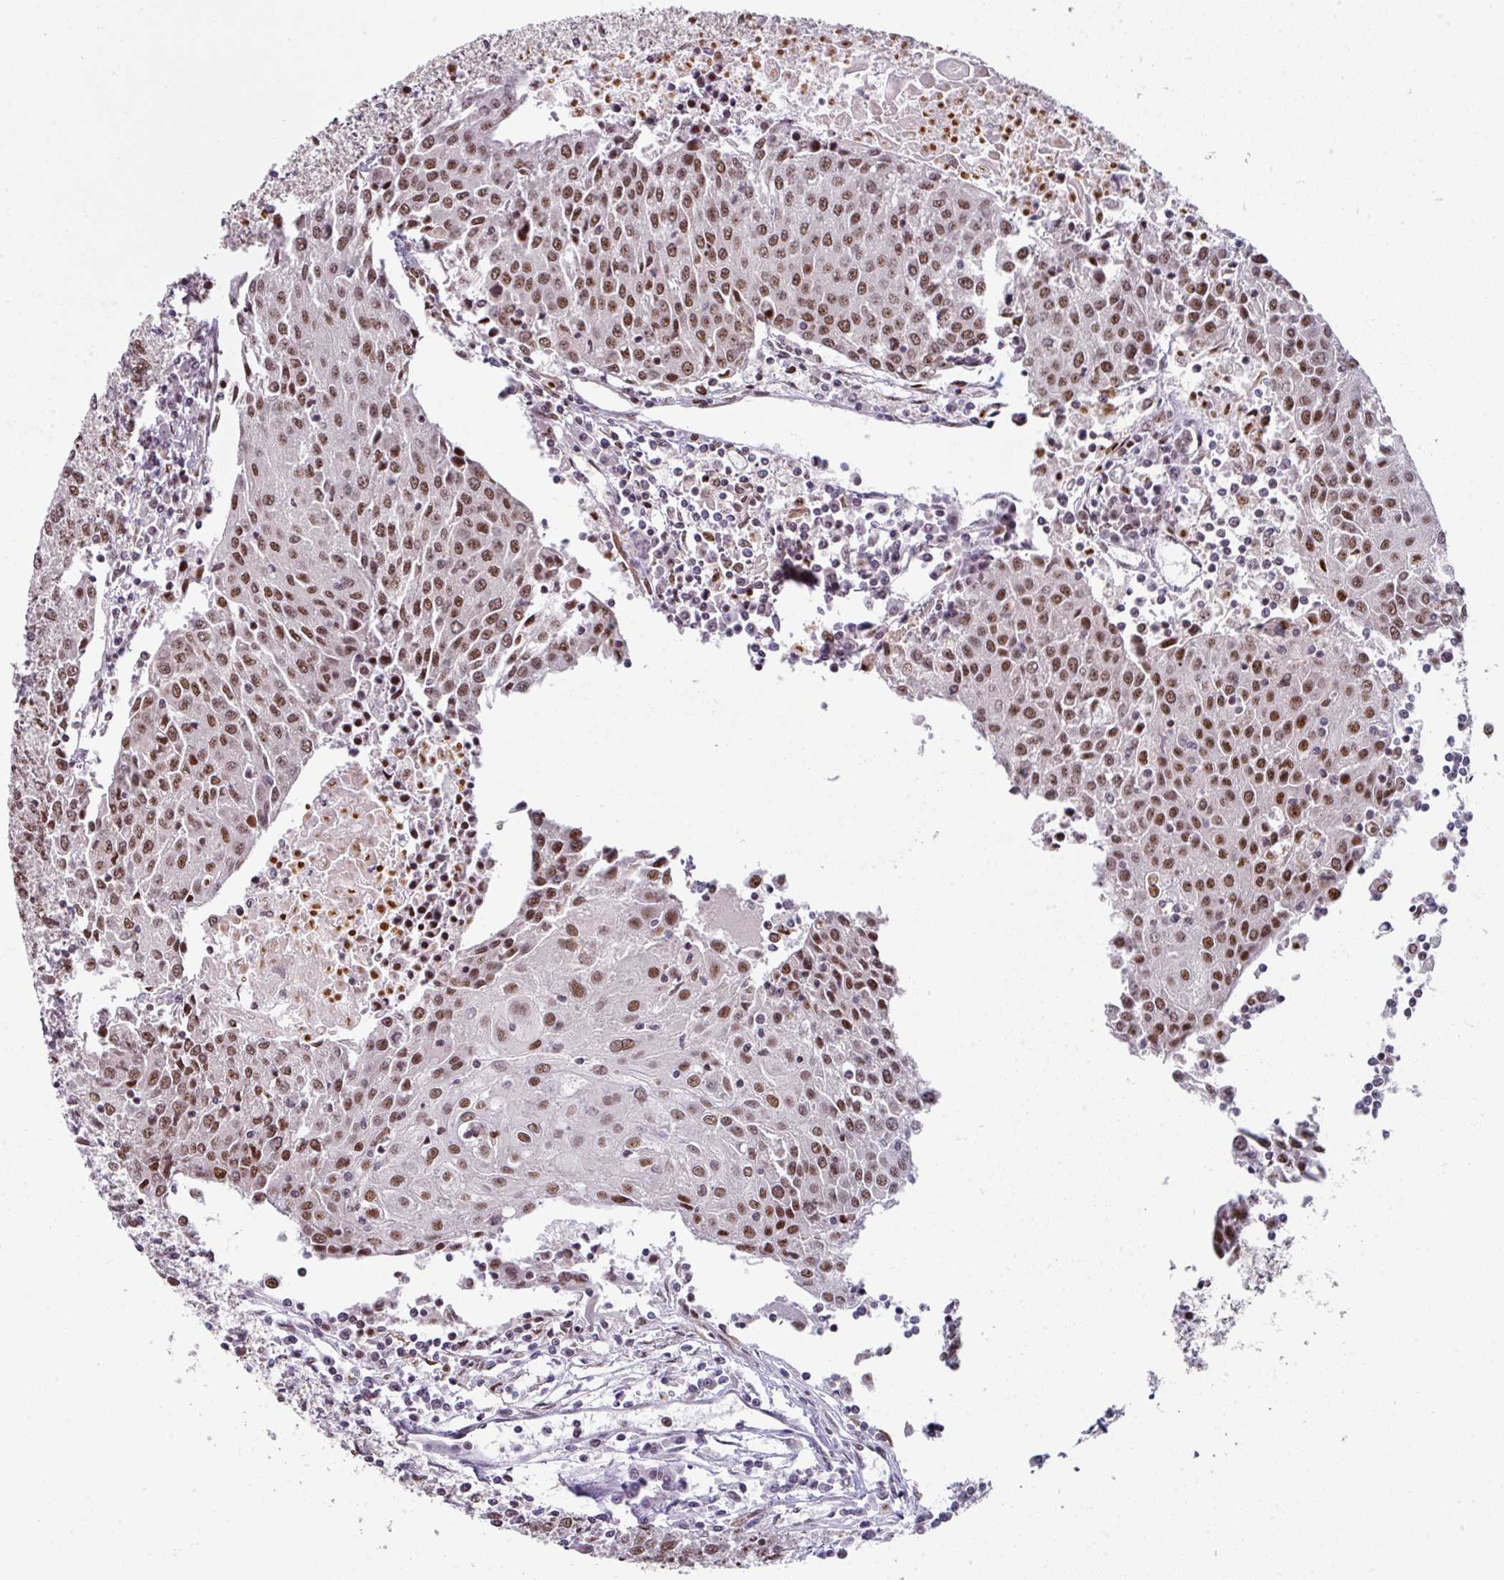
{"staining": {"intensity": "moderate", "quantity": ">75%", "location": "nuclear"}, "tissue": "urothelial cancer", "cell_type": "Tumor cells", "image_type": "cancer", "snomed": [{"axis": "morphology", "description": "Urothelial carcinoma, High grade"}, {"axis": "topography", "description": "Urinary bladder"}], "caption": "Immunohistochemical staining of urothelial cancer displays moderate nuclear protein expression in approximately >75% of tumor cells.", "gene": "RAD50", "patient": {"sex": "female", "age": 85}}